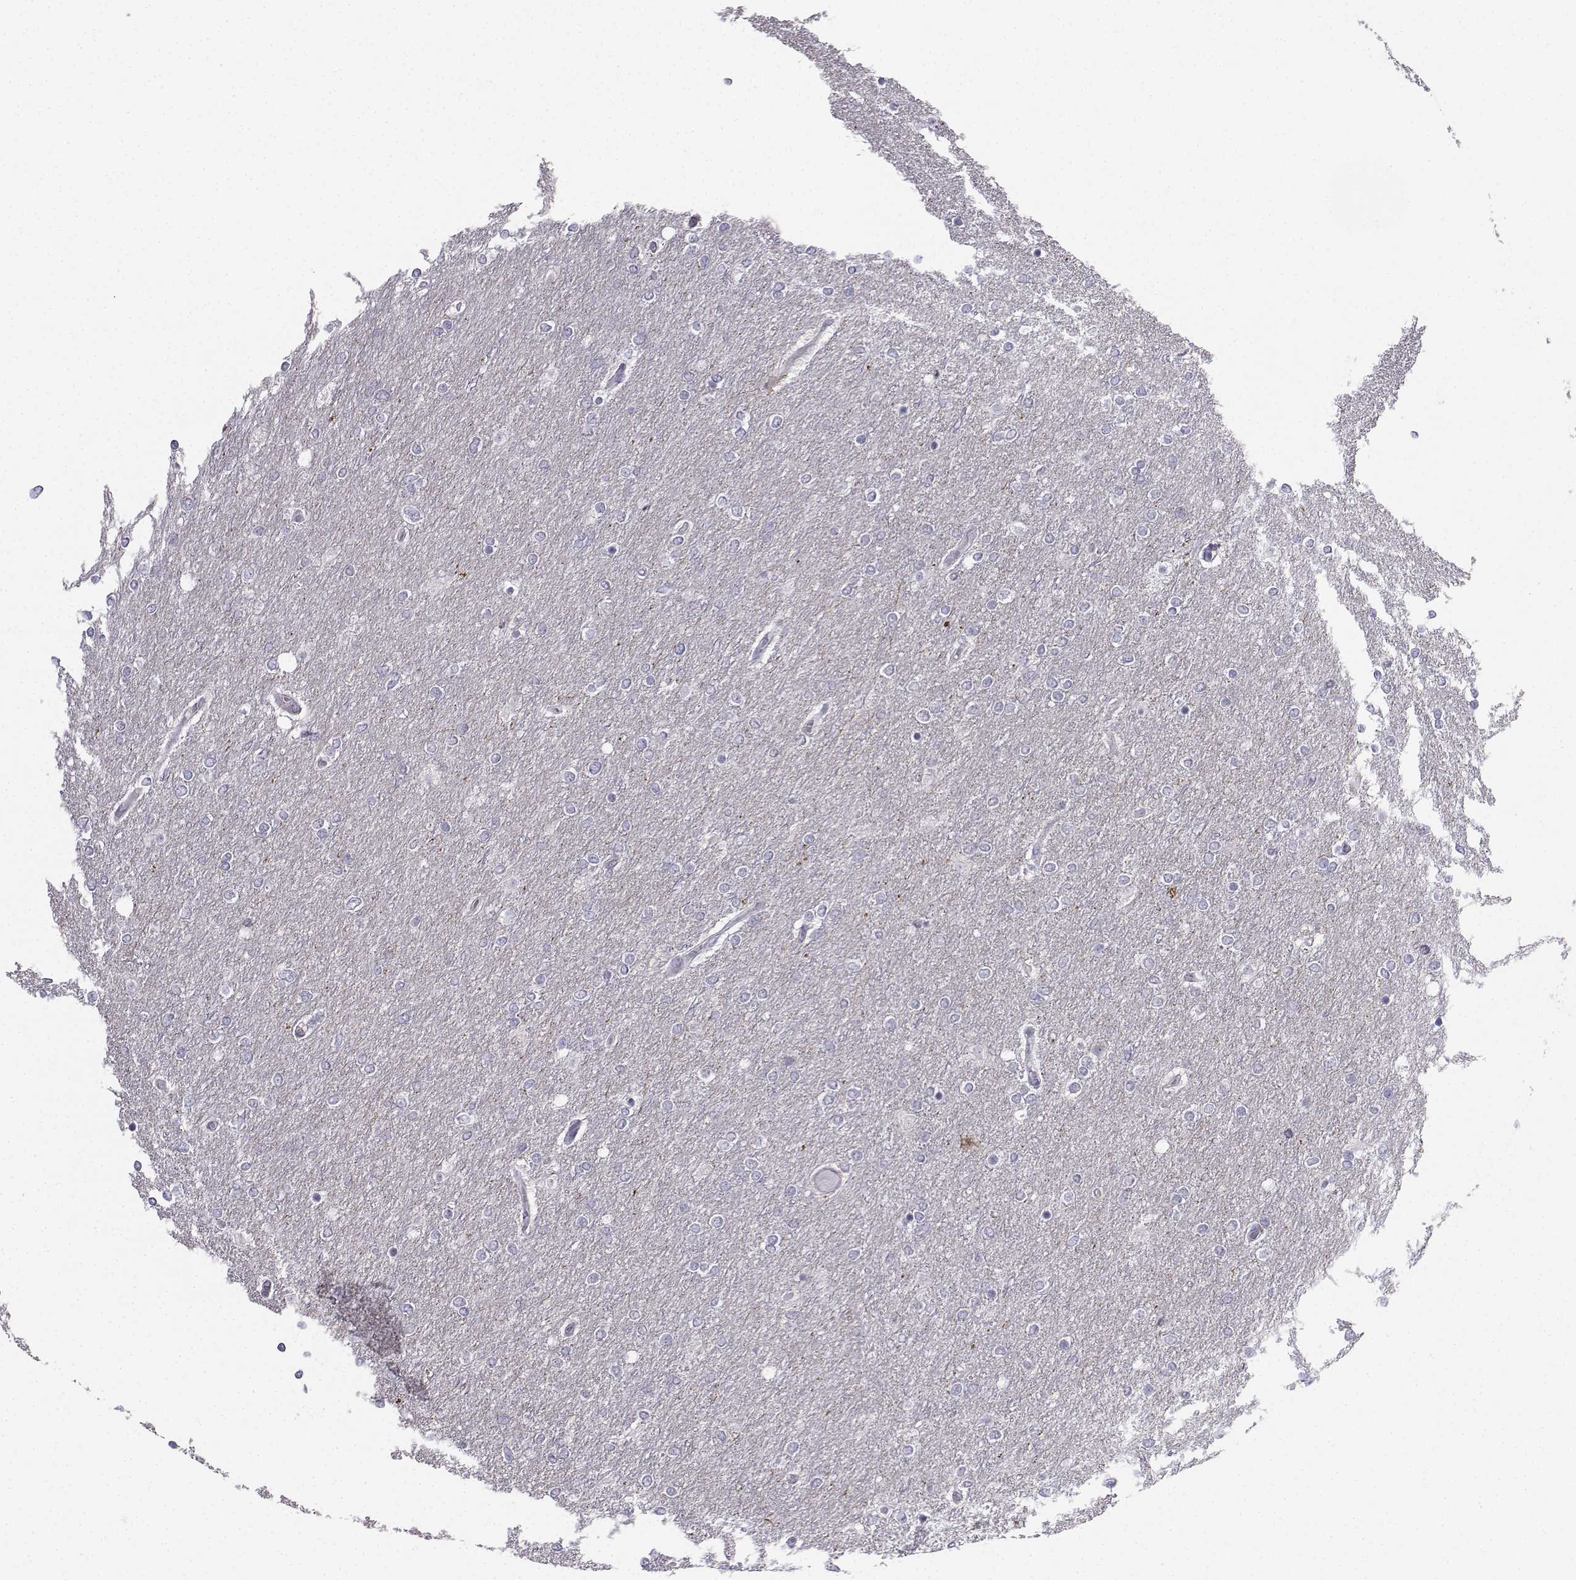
{"staining": {"intensity": "negative", "quantity": "none", "location": "none"}, "tissue": "glioma", "cell_type": "Tumor cells", "image_type": "cancer", "snomed": [{"axis": "morphology", "description": "Glioma, malignant, High grade"}, {"axis": "topography", "description": "Brain"}], "caption": "This image is of malignant glioma (high-grade) stained with immunohistochemistry to label a protein in brown with the nuclei are counter-stained blue. There is no staining in tumor cells.", "gene": "CALY", "patient": {"sex": "female", "age": 61}}